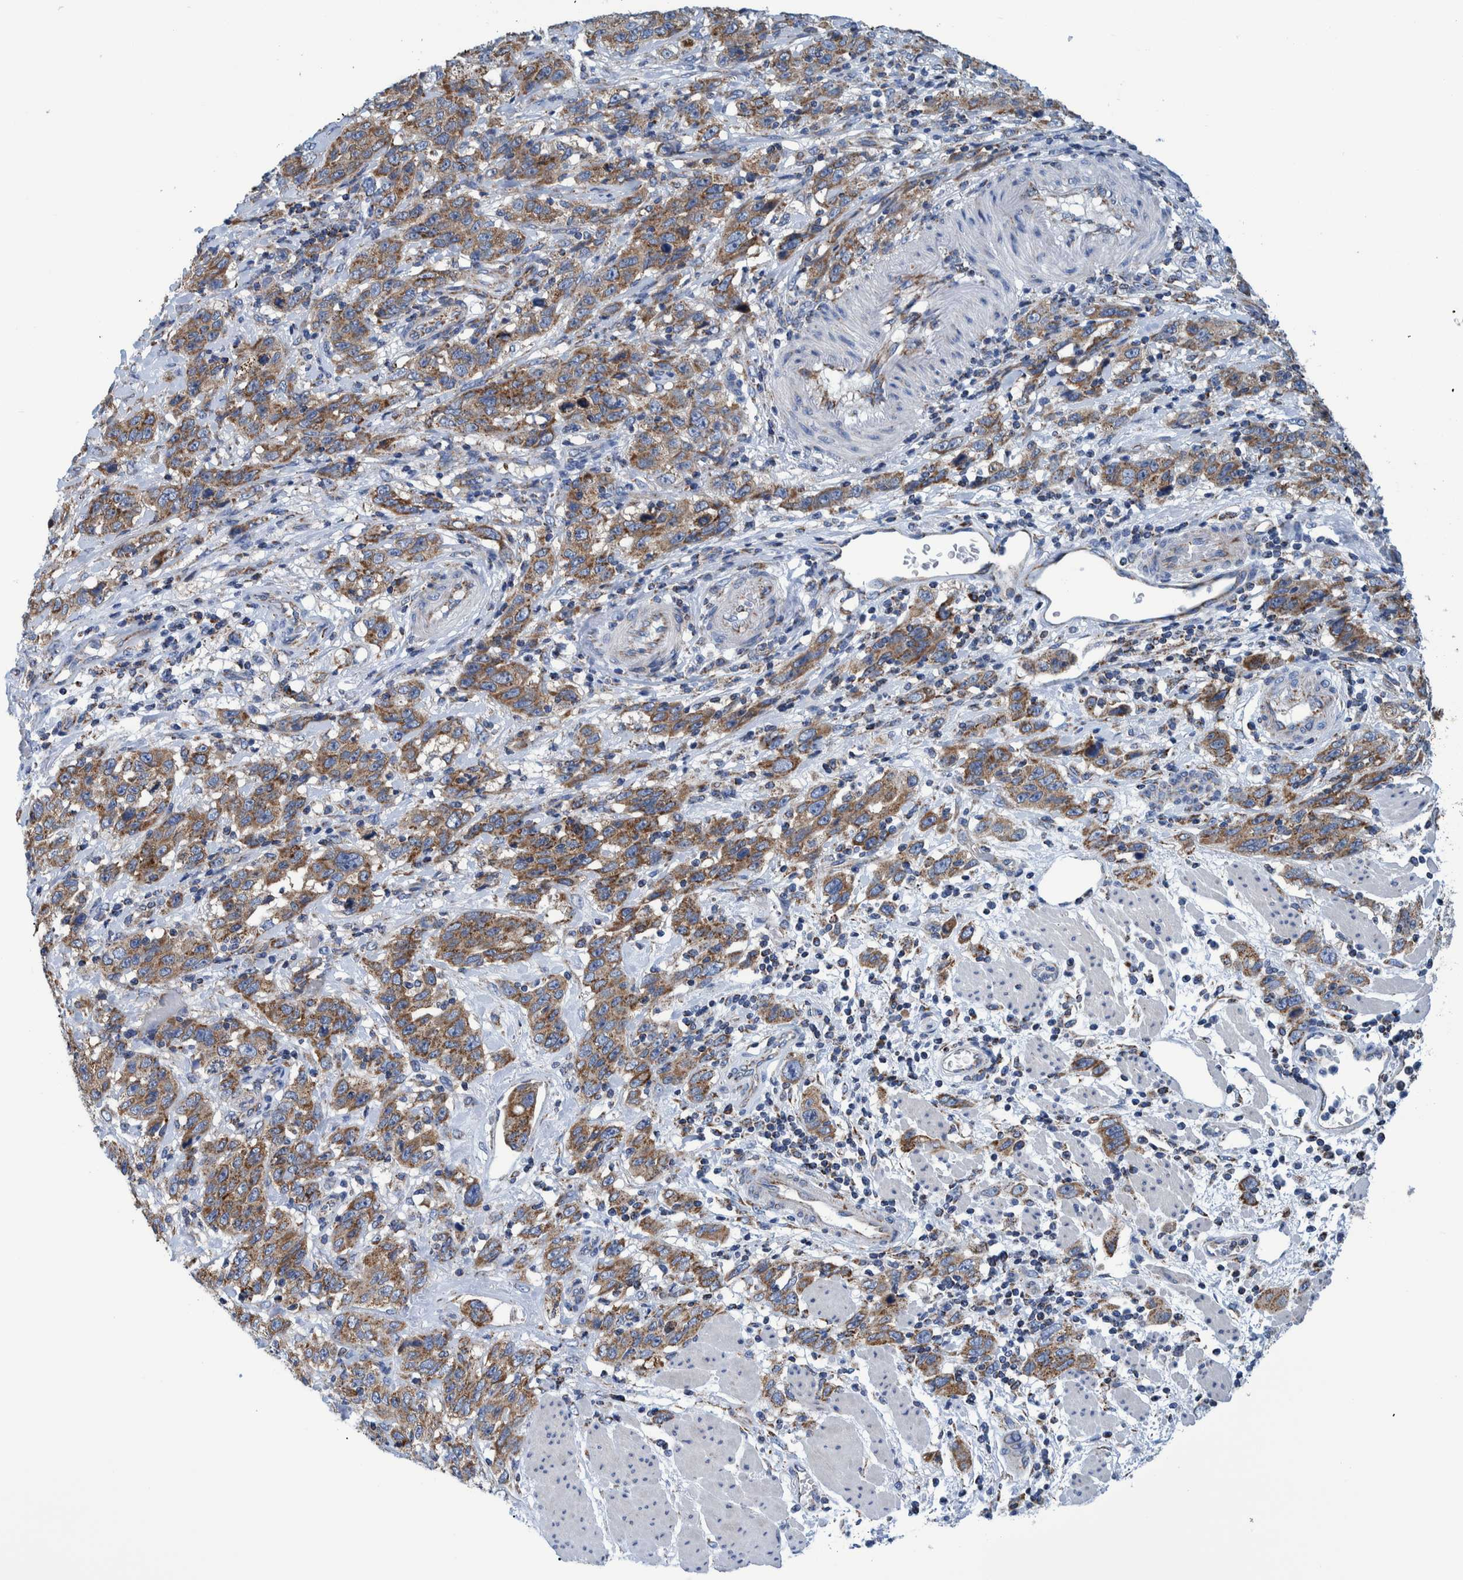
{"staining": {"intensity": "moderate", "quantity": ">75%", "location": "cytoplasmic/membranous"}, "tissue": "stomach cancer", "cell_type": "Tumor cells", "image_type": "cancer", "snomed": [{"axis": "morphology", "description": "Adenocarcinoma, NOS"}, {"axis": "topography", "description": "Stomach"}], "caption": "Approximately >75% of tumor cells in stomach adenocarcinoma show moderate cytoplasmic/membranous protein expression as visualized by brown immunohistochemical staining.", "gene": "BZW2", "patient": {"sex": "male", "age": 48}}